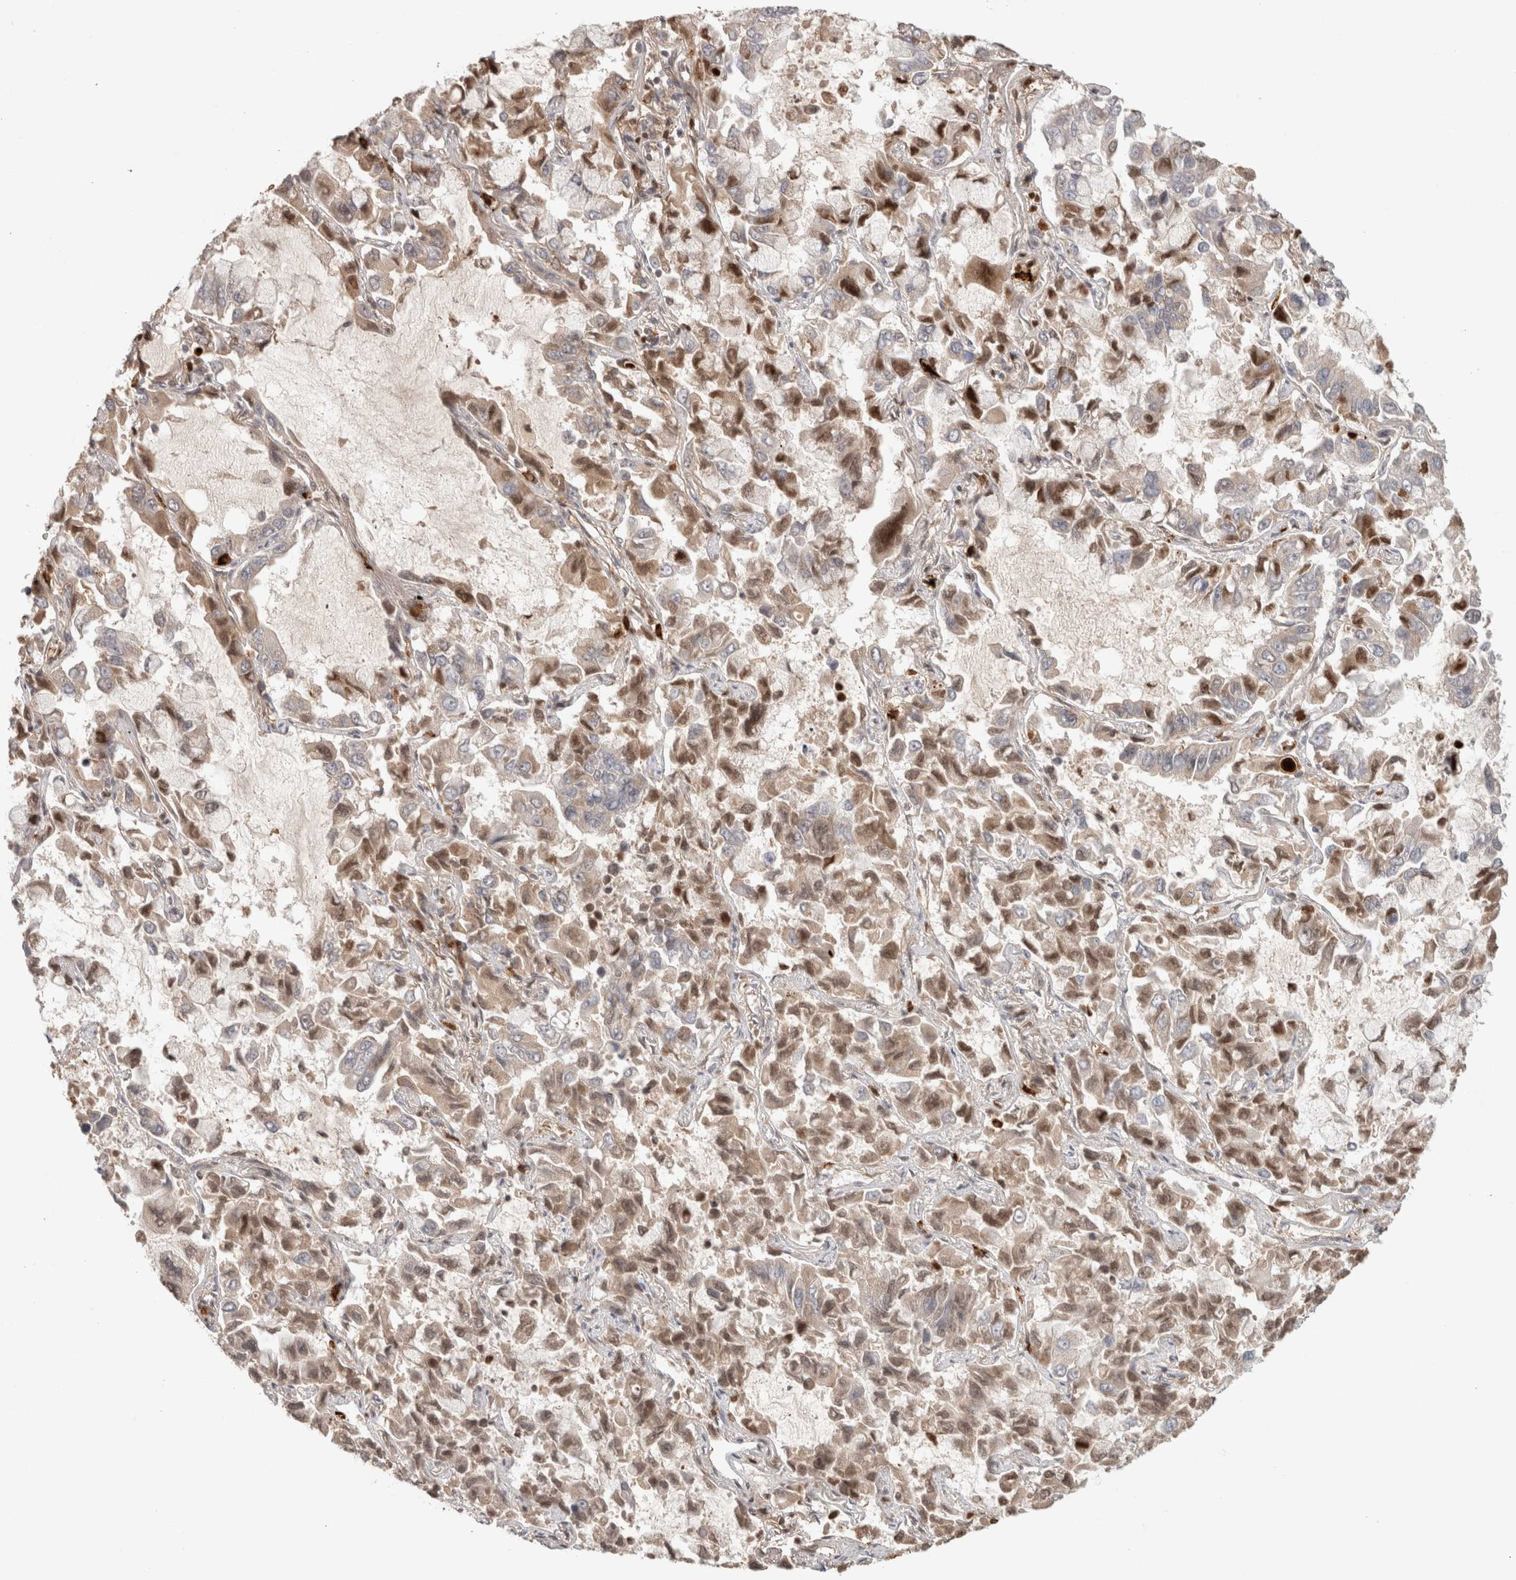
{"staining": {"intensity": "weak", "quantity": ">75%", "location": "cytoplasmic/membranous,nuclear"}, "tissue": "lung cancer", "cell_type": "Tumor cells", "image_type": "cancer", "snomed": [{"axis": "morphology", "description": "Adenocarcinoma, NOS"}, {"axis": "topography", "description": "Lung"}], "caption": "Protein expression analysis of human lung cancer reveals weak cytoplasmic/membranous and nuclear positivity in approximately >75% of tumor cells.", "gene": "HSPG2", "patient": {"sex": "male", "age": 64}}